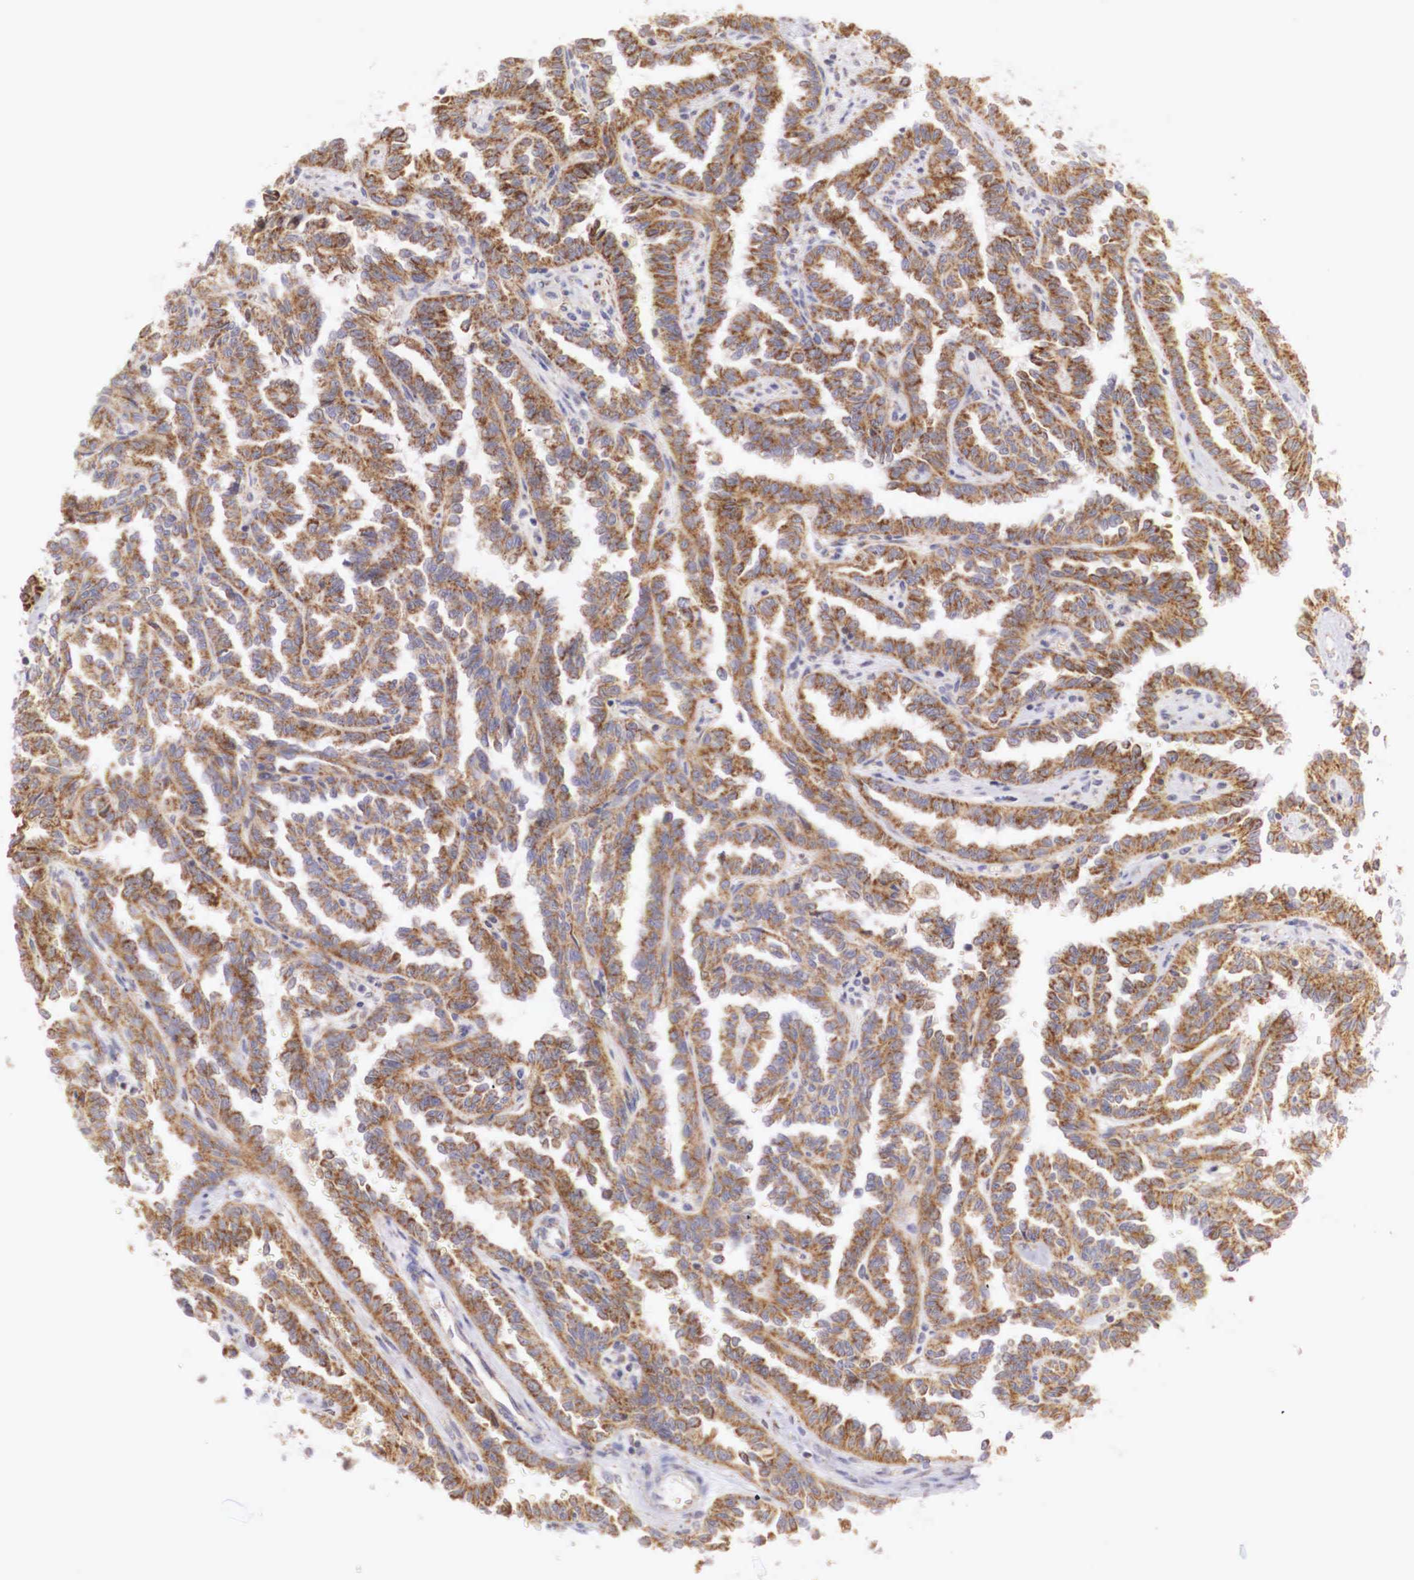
{"staining": {"intensity": "strong", "quantity": ">75%", "location": "cytoplasmic/membranous"}, "tissue": "renal cancer", "cell_type": "Tumor cells", "image_type": "cancer", "snomed": [{"axis": "morphology", "description": "Inflammation, NOS"}, {"axis": "morphology", "description": "Adenocarcinoma, NOS"}, {"axis": "topography", "description": "Kidney"}], "caption": "Approximately >75% of tumor cells in renal adenocarcinoma exhibit strong cytoplasmic/membranous protein staining as visualized by brown immunohistochemical staining.", "gene": "XPNPEP3", "patient": {"sex": "male", "age": 68}}